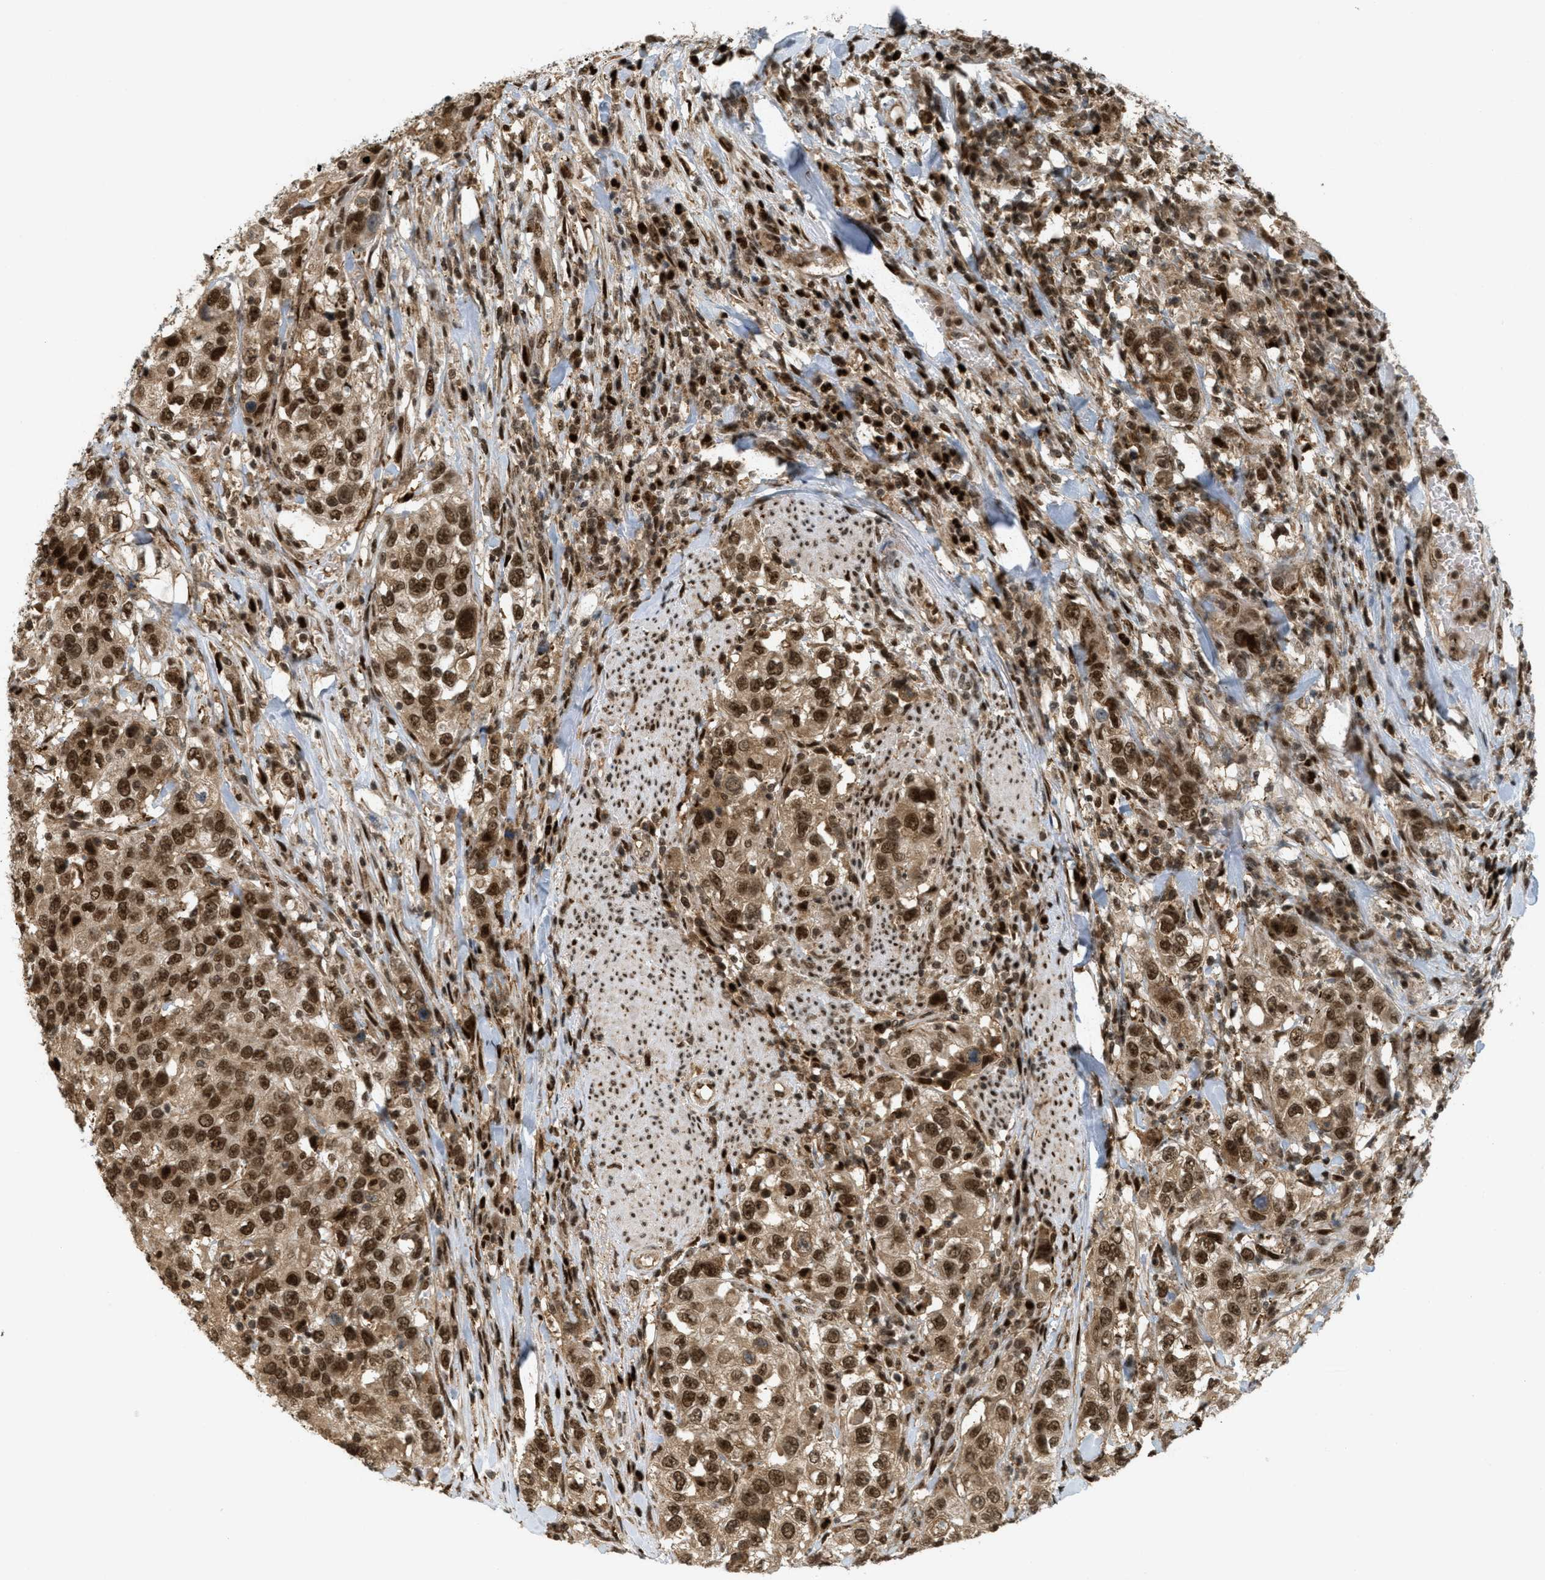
{"staining": {"intensity": "strong", "quantity": ">75%", "location": "cytoplasmic/membranous,nuclear"}, "tissue": "urothelial cancer", "cell_type": "Tumor cells", "image_type": "cancer", "snomed": [{"axis": "morphology", "description": "Urothelial carcinoma, High grade"}, {"axis": "topography", "description": "Urinary bladder"}], "caption": "High-magnification brightfield microscopy of urothelial cancer stained with DAB (brown) and counterstained with hematoxylin (blue). tumor cells exhibit strong cytoplasmic/membranous and nuclear staining is identified in about>75% of cells.", "gene": "TLK1", "patient": {"sex": "female", "age": 80}}